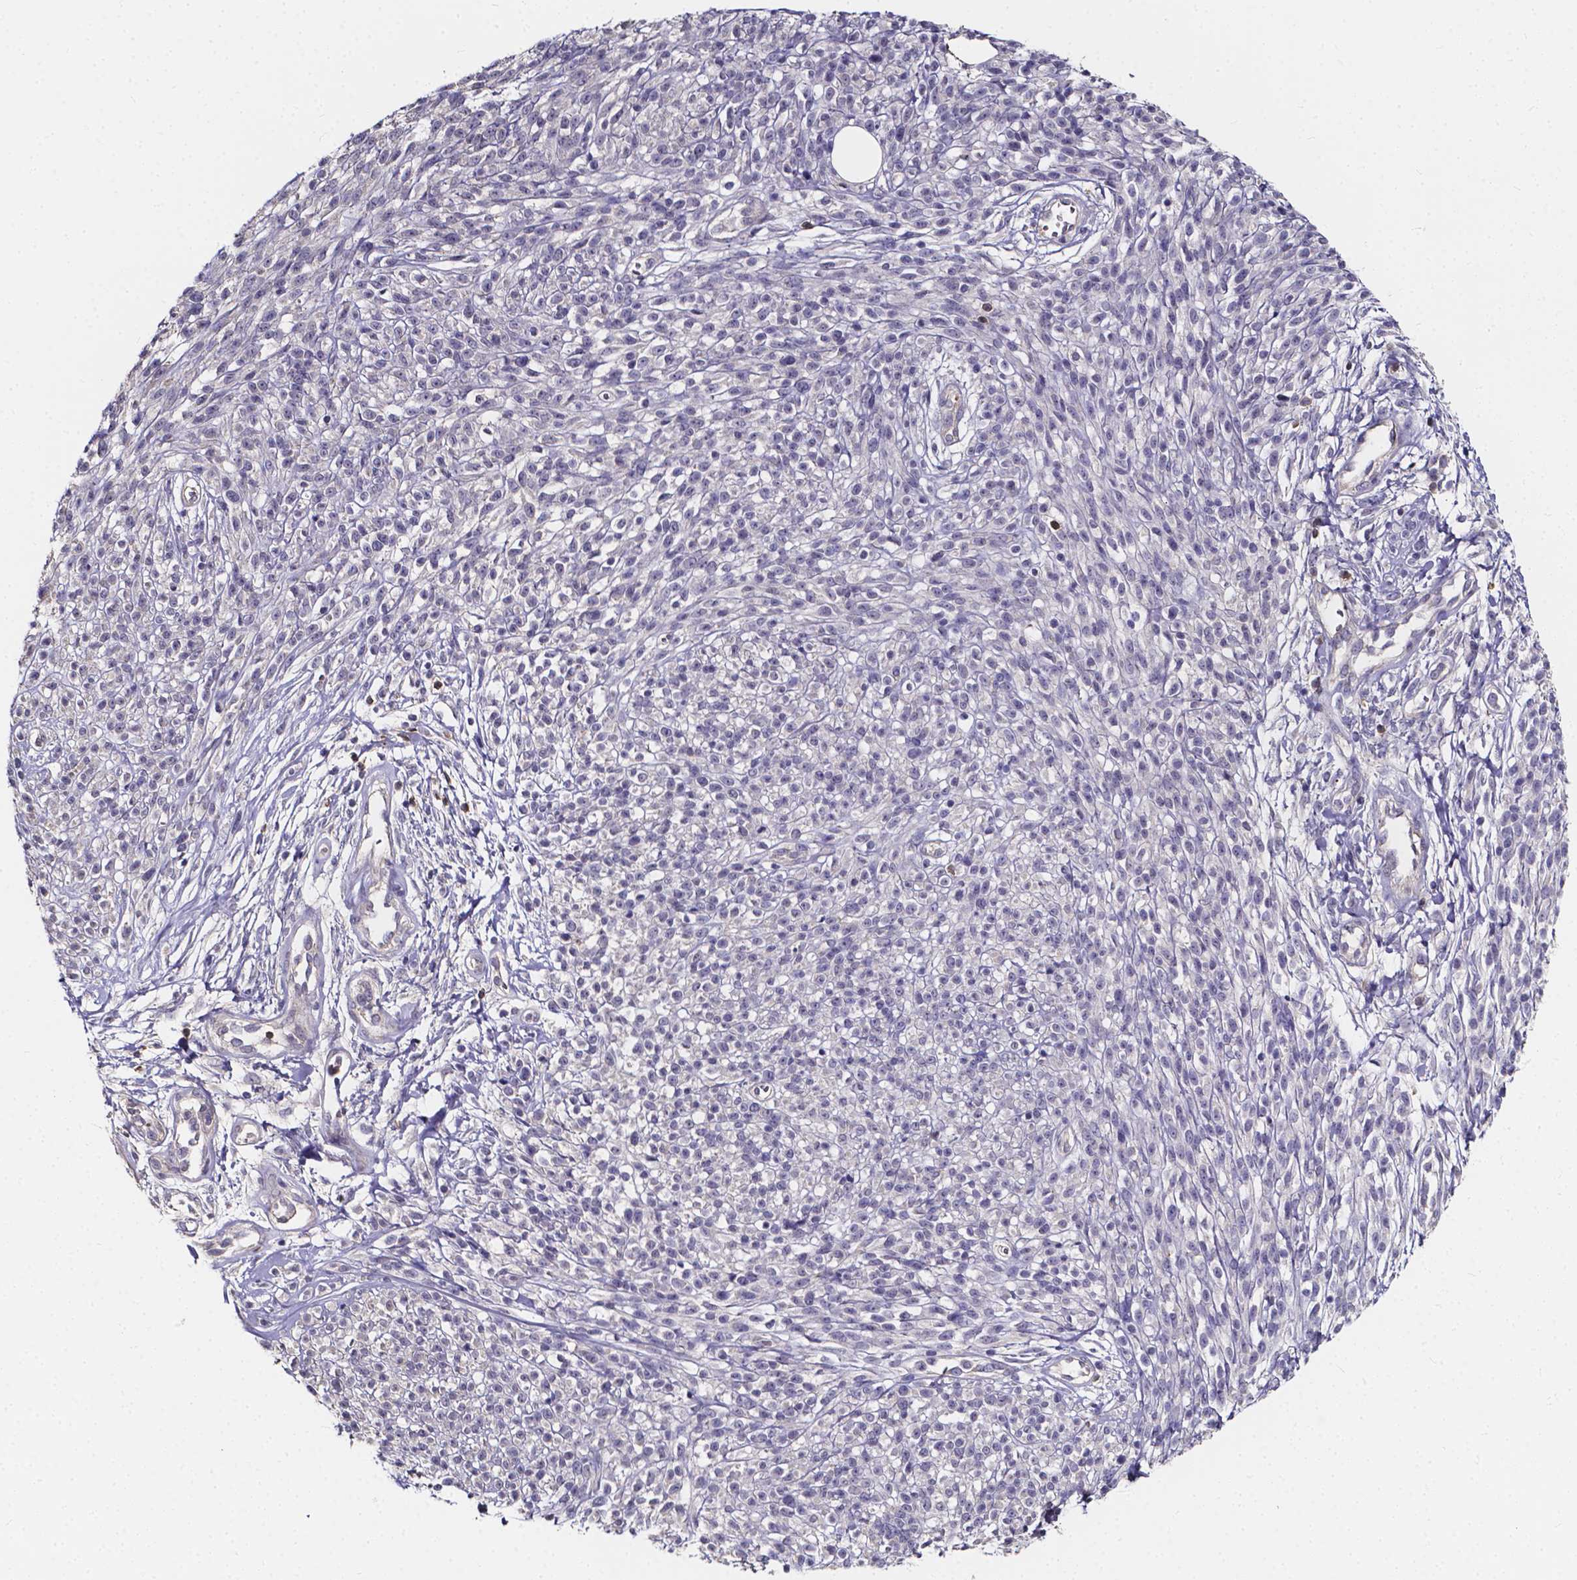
{"staining": {"intensity": "negative", "quantity": "none", "location": "none"}, "tissue": "melanoma", "cell_type": "Tumor cells", "image_type": "cancer", "snomed": [{"axis": "morphology", "description": "Malignant melanoma, NOS"}, {"axis": "topography", "description": "Skin"}, {"axis": "topography", "description": "Skin of trunk"}], "caption": "A micrograph of malignant melanoma stained for a protein exhibits no brown staining in tumor cells. Brightfield microscopy of immunohistochemistry stained with DAB (3,3'-diaminobenzidine) (brown) and hematoxylin (blue), captured at high magnification.", "gene": "THEMIS", "patient": {"sex": "male", "age": 74}}